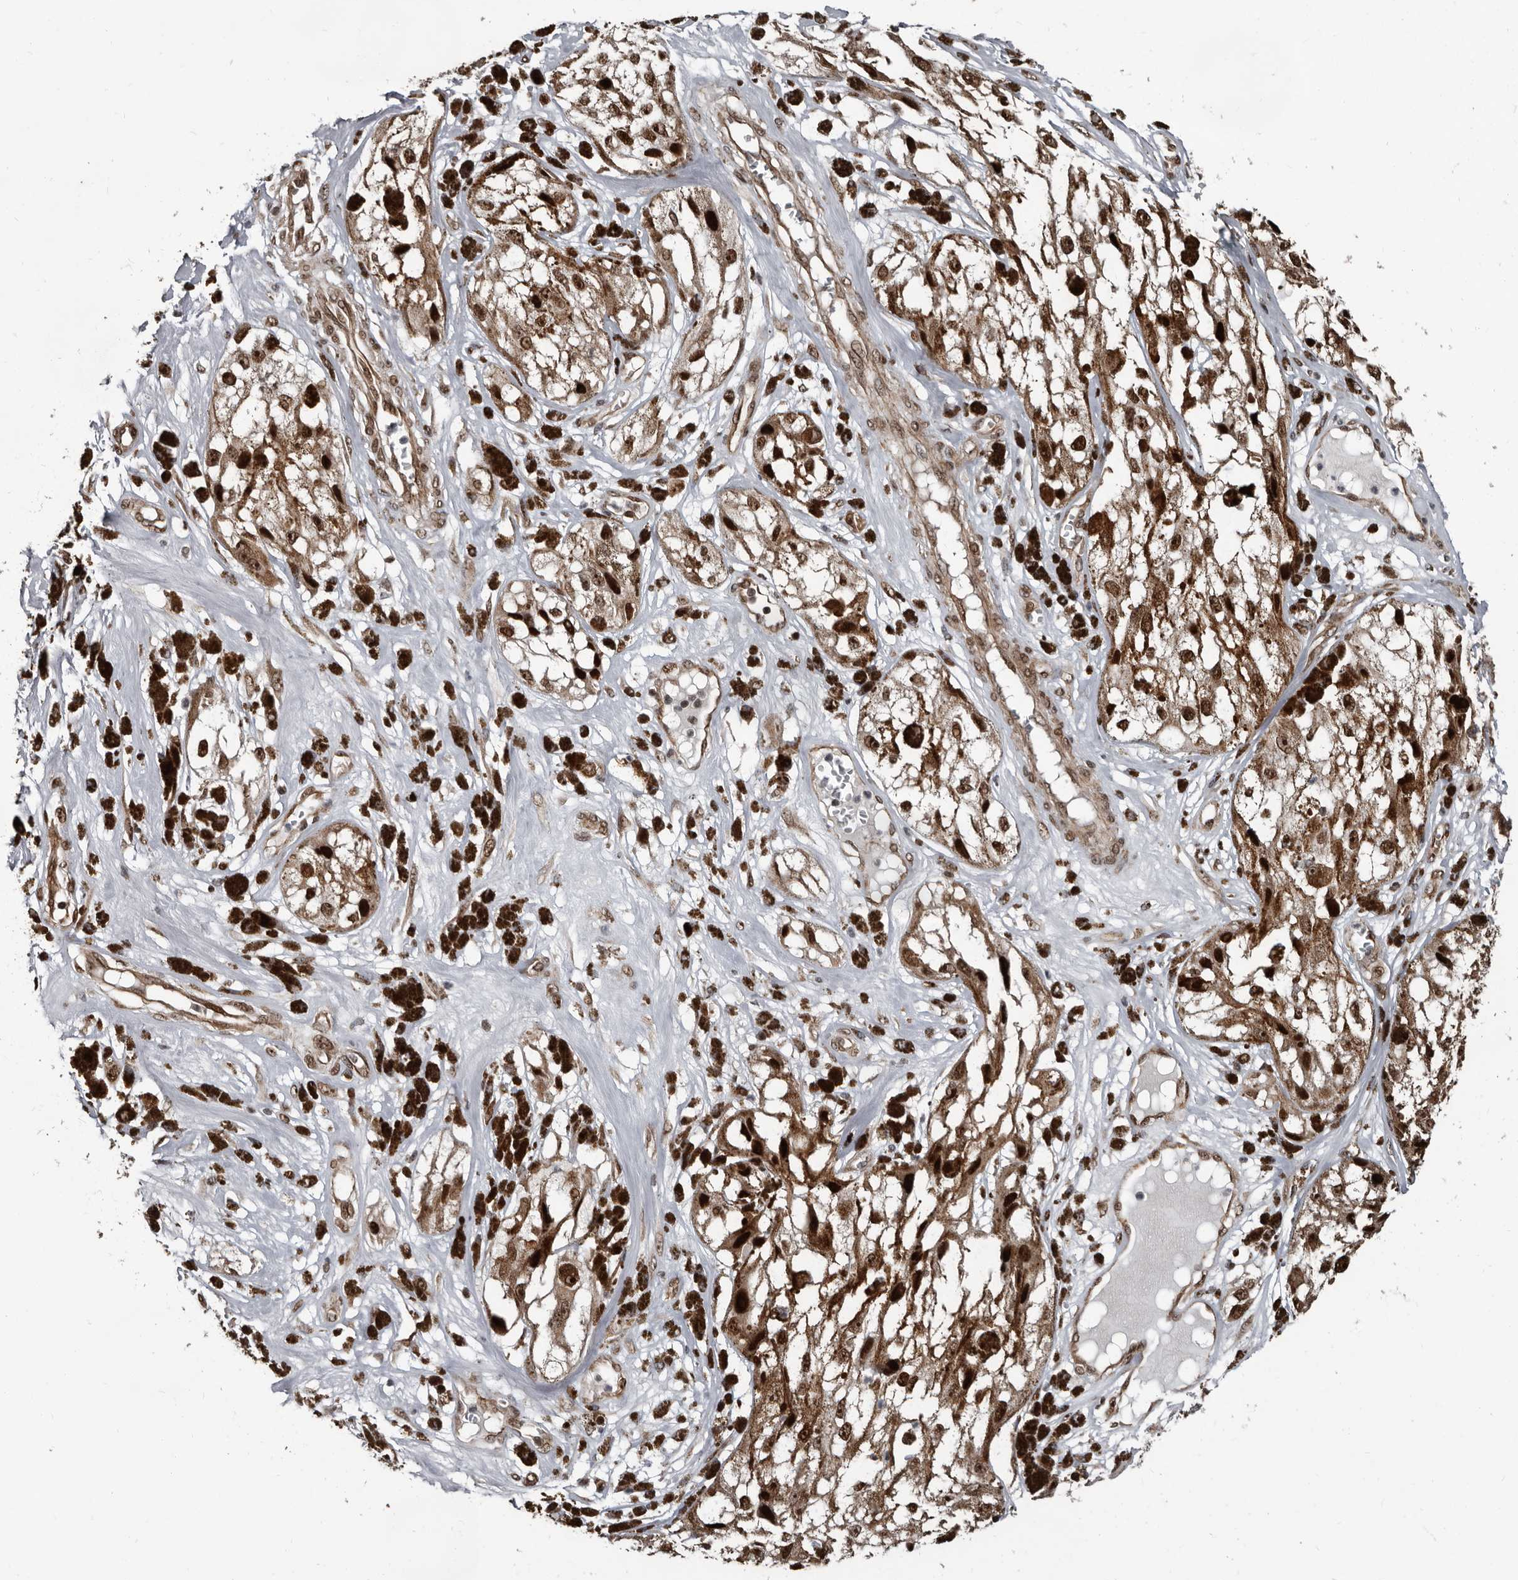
{"staining": {"intensity": "strong", "quantity": ">75%", "location": "cytoplasmic/membranous,nuclear"}, "tissue": "melanoma", "cell_type": "Tumor cells", "image_type": "cancer", "snomed": [{"axis": "morphology", "description": "Malignant melanoma, NOS"}, {"axis": "topography", "description": "Skin"}], "caption": "Strong cytoplasmic/membranous and nuclear protein positivity is seen in approximately >75% of tumor cells in melanoma.", "gene": "CHD1L", "patient": {"sex": "male", "age": 88}}